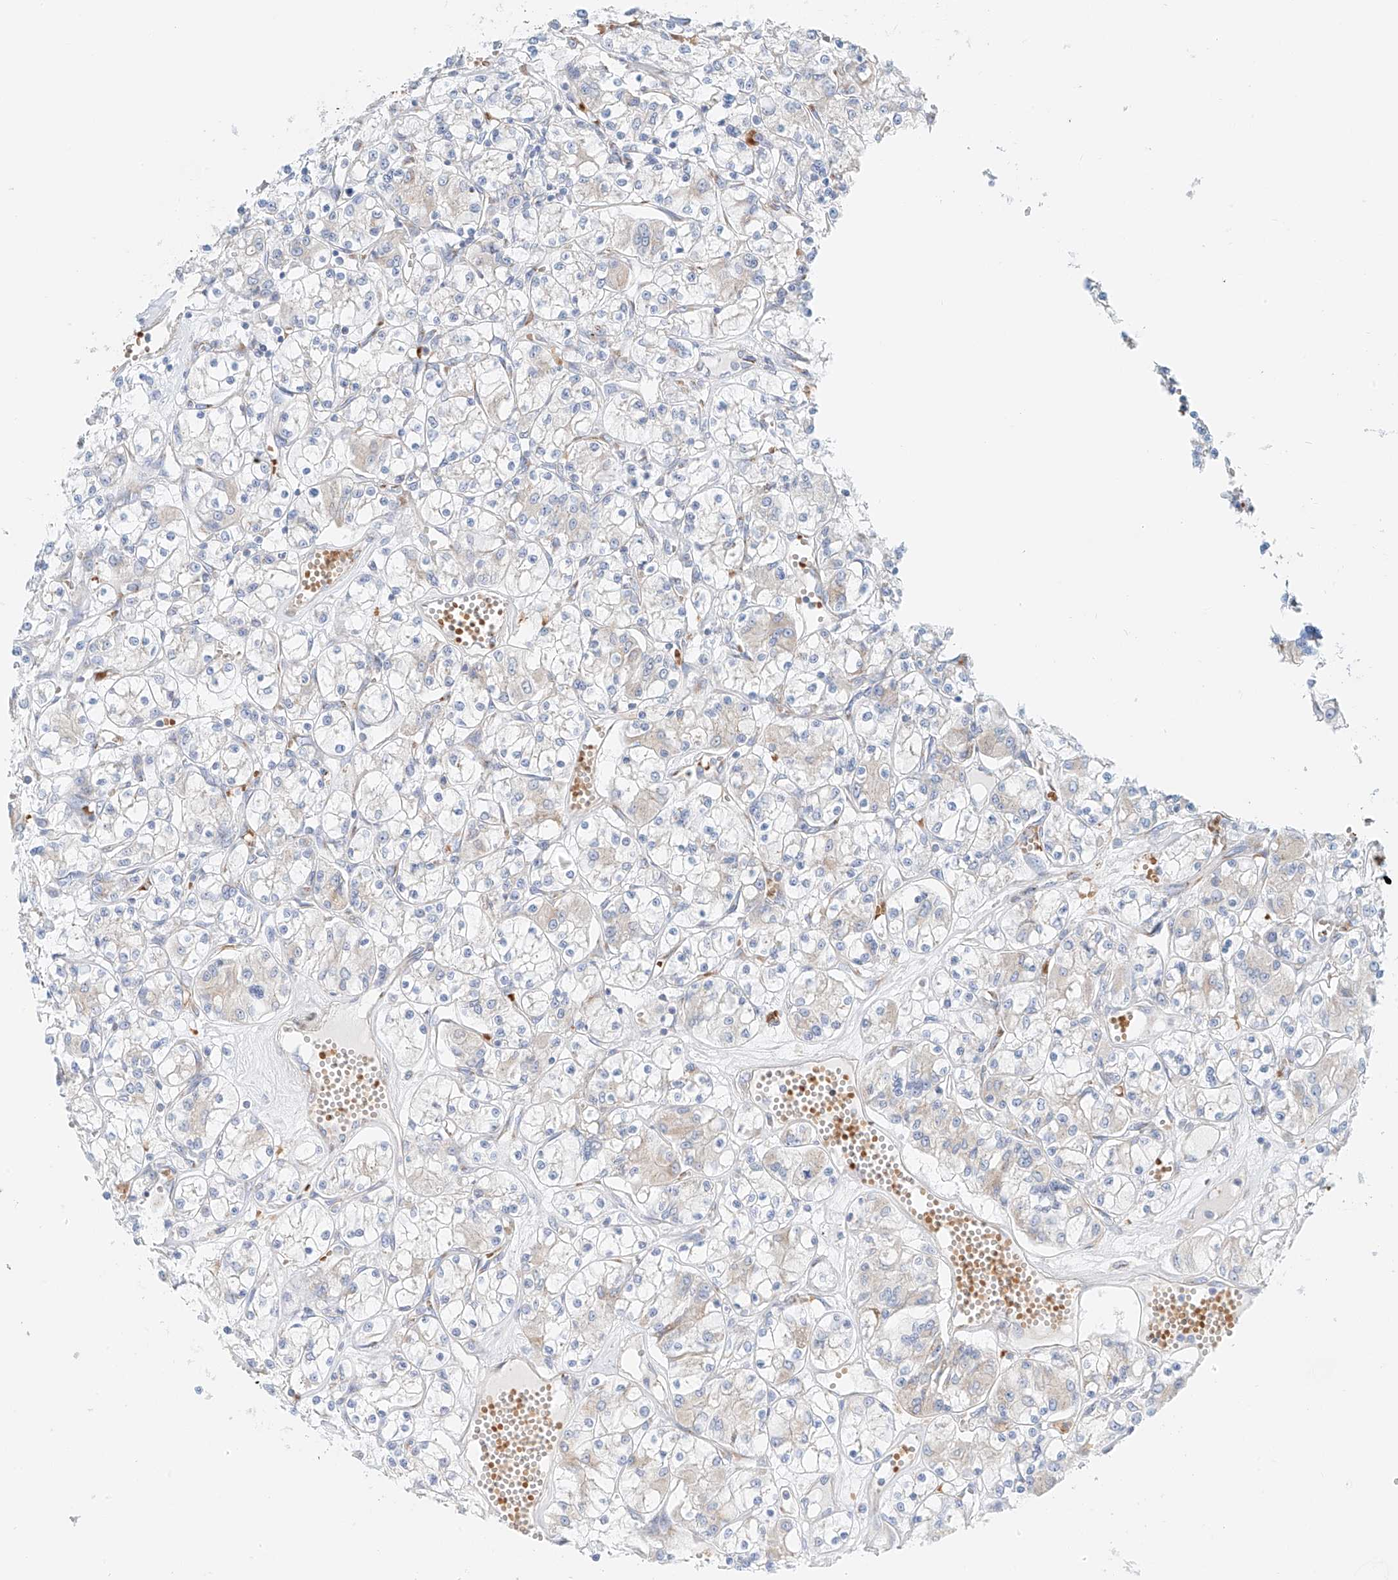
{"staining": {"intensity": "negative", "quantity": "none", "location": "none"}, "tissue": "renal cancer", "cell_type": "Tumor cells", "image_type": "cancer", "snomed": [{"axis": "morphology", "description": "Adenocarcinoma, NOS"}, {"axis": "topography", "description": "Kidney"}], "caption": "The image displays no significant staining in tumor cells of renal cancer (adenocarcinoma).", "gene": "EIPR1", "patient": {"sex": "female", "age": 59}}